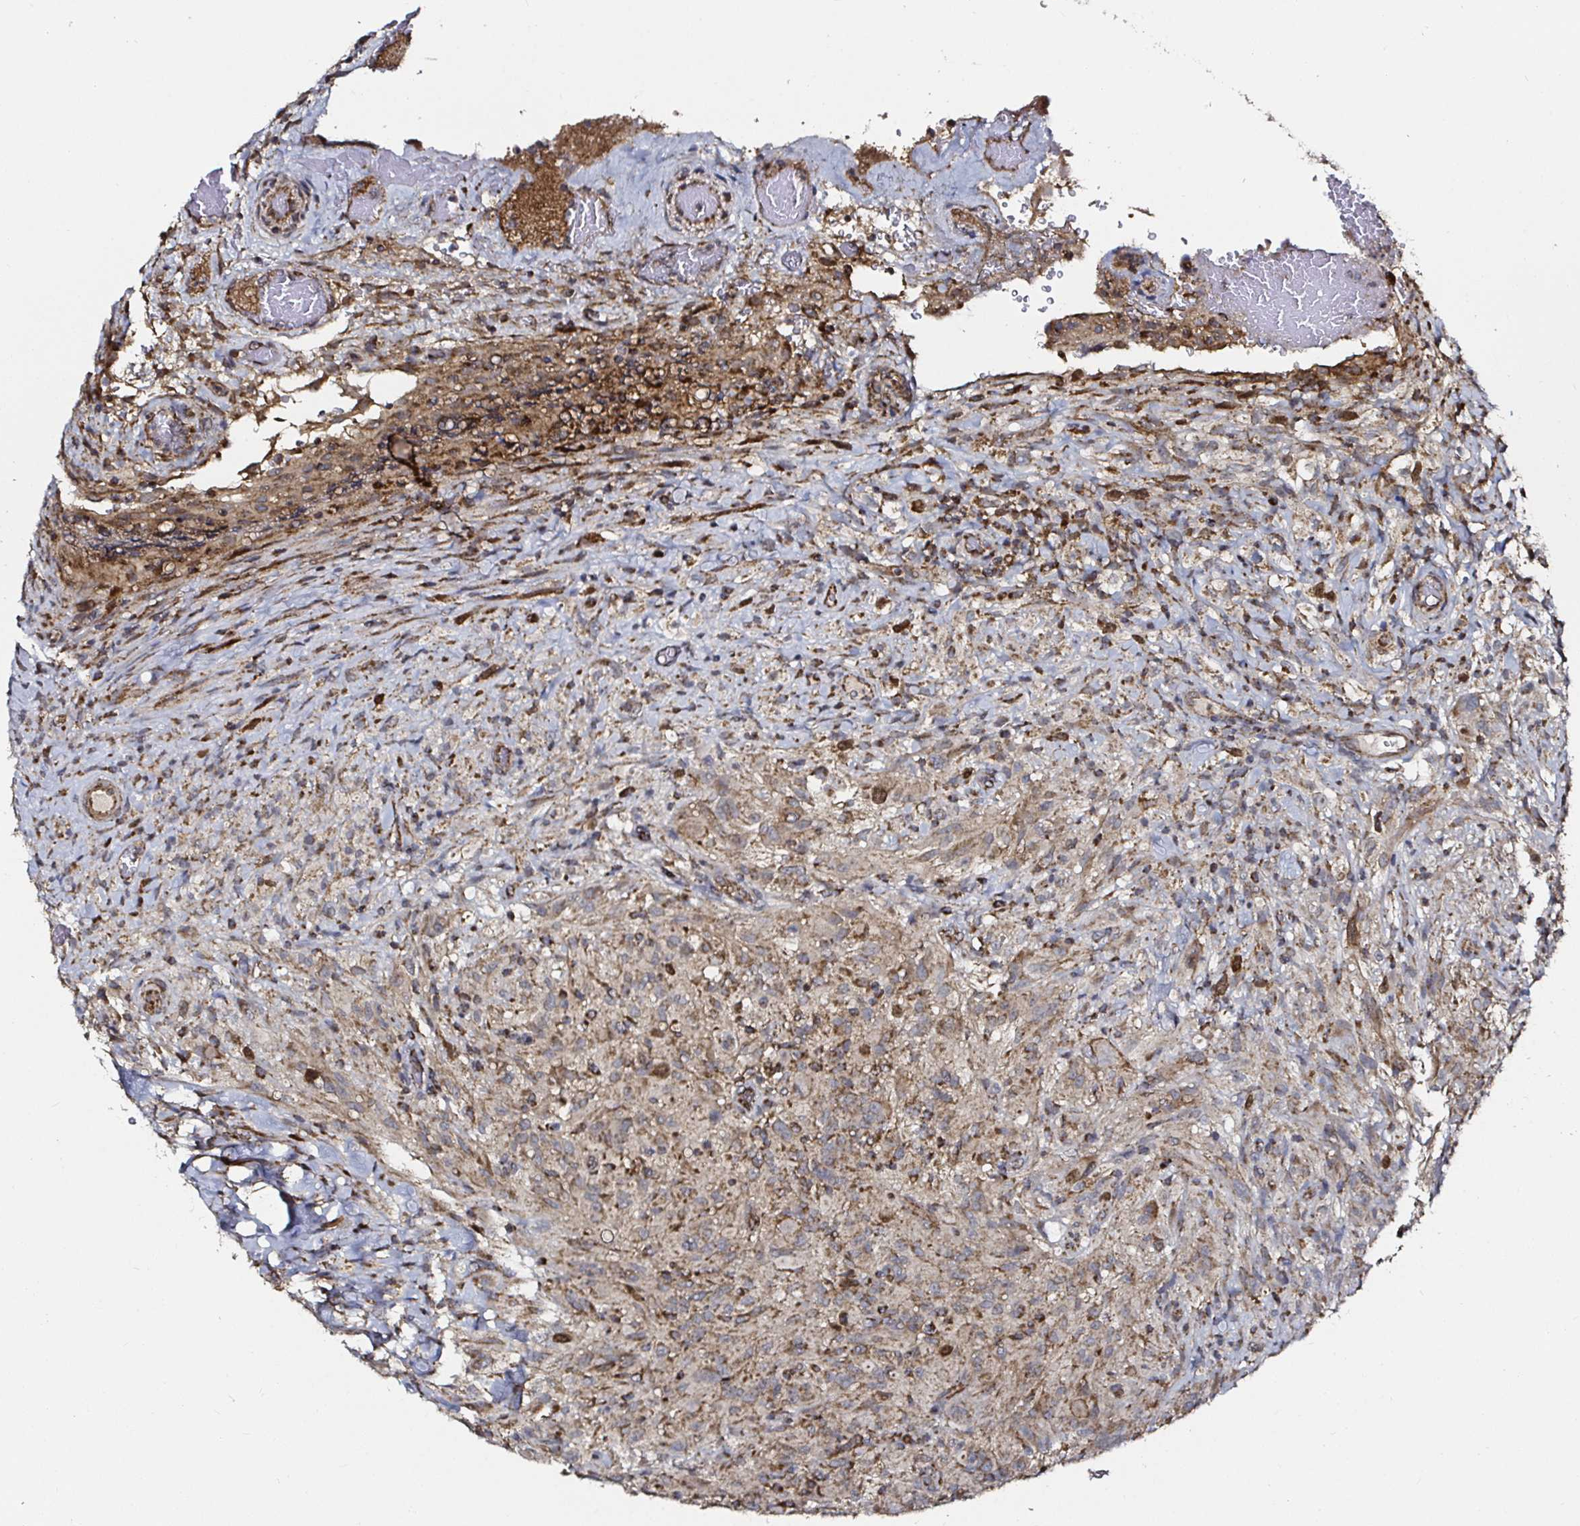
{"staining": {"intensity": "weak", "quantity": "25%-75%", "location": "cytoplasmic/membranous"}, "tissue": "glioma", "cell_type": "Tumor cells", "image_type": "cancer", "snomed": [{"axis": "morphology", "description": "Glioma, malignant, High grade"}, {"axis": "topography", "description": "Brain"}], "caption": "DAB (3,3'-diaminobenzidine) immunohistochemical staining of human malignant glioma (high-grade) displays weak cytoplasmic/membranous protein expression in approximately 25%-75% of tumor cells.", "gene": "ATAD3B", "patient": {"sex": "male", "age": 71}}